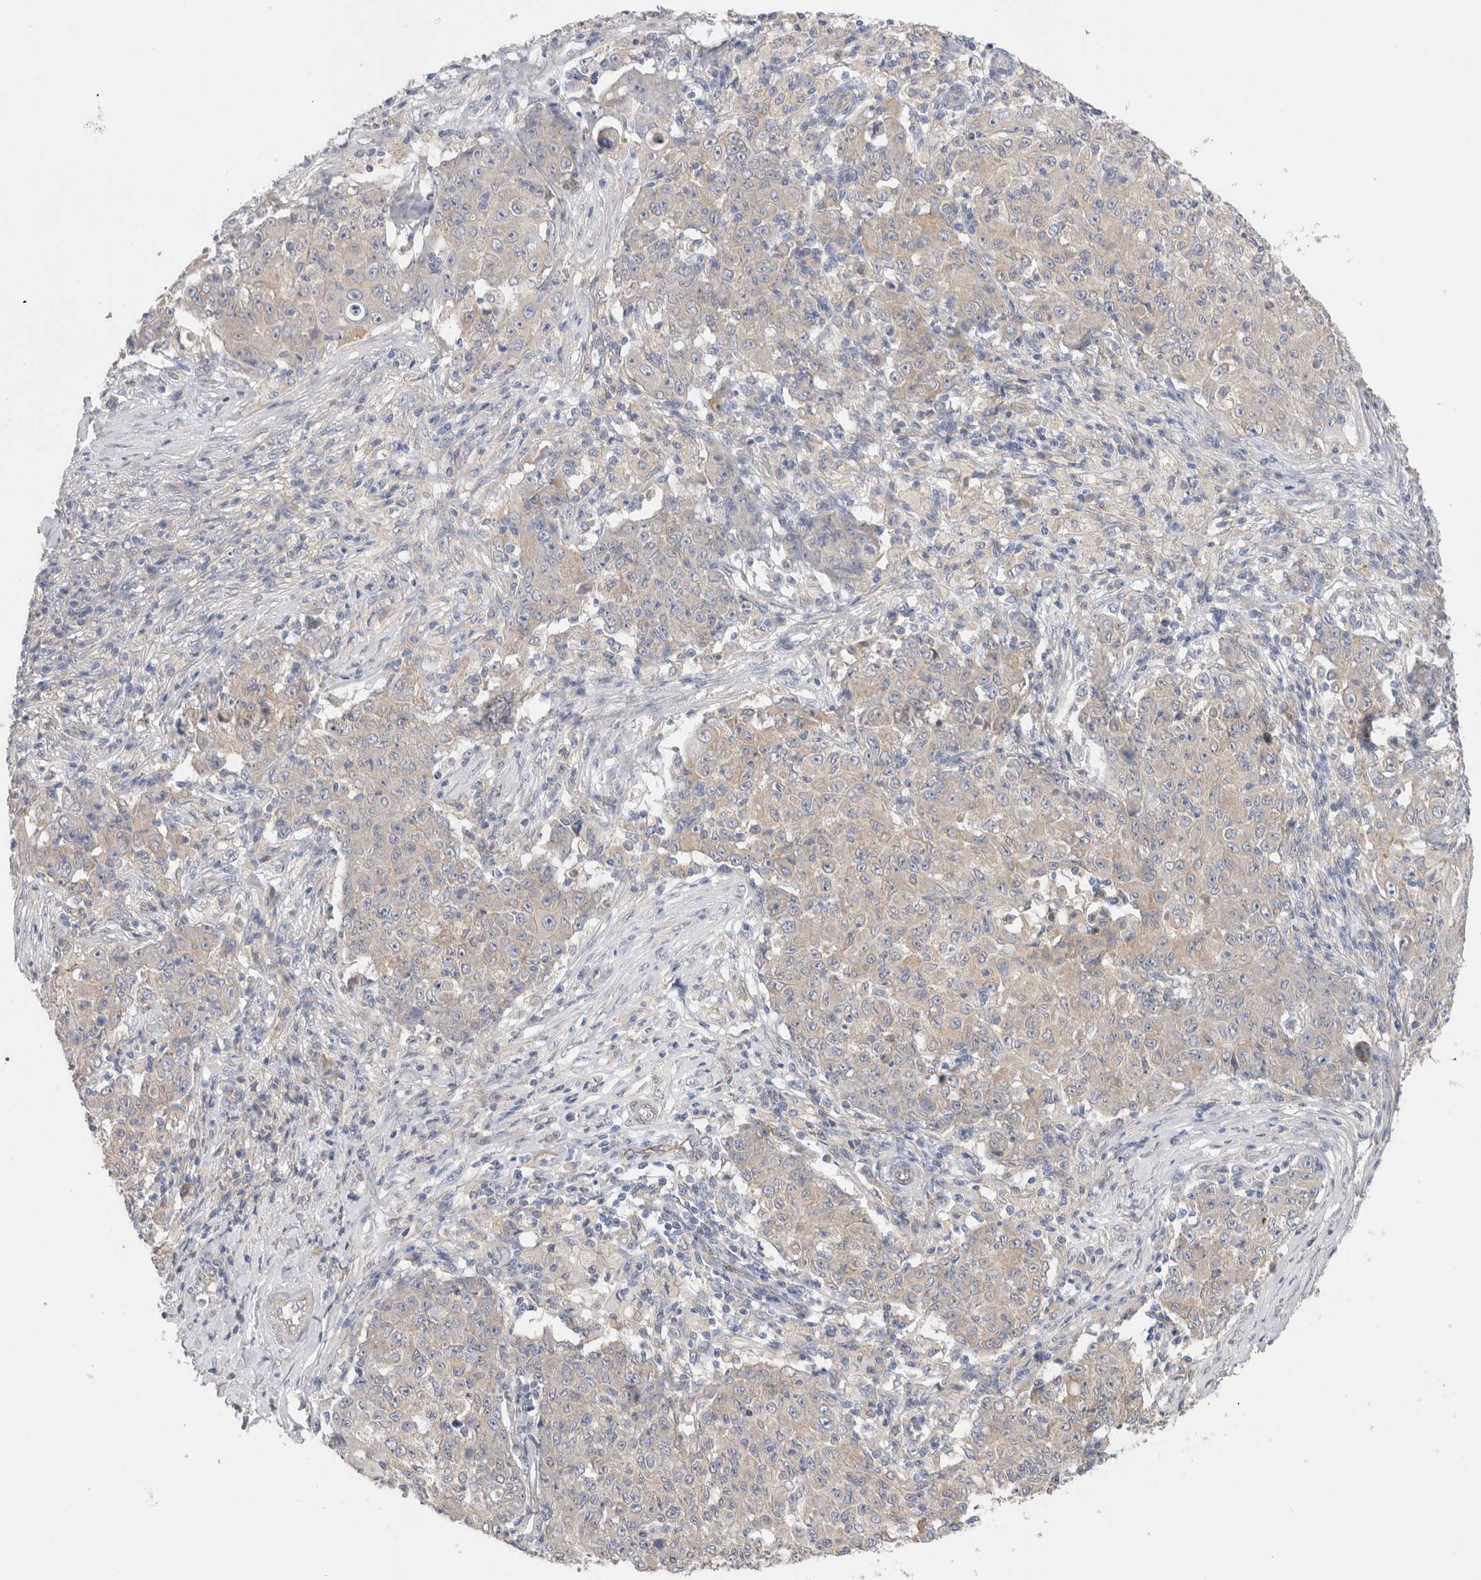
{"staining": {"intensity": "negative", "quantity": "none", "location": "none"}, "tissue": "ovarian cancer", "cell_type": "Tumor cells", "image_type": "cancer", "snomed": [{"axis": "morphology", "description": "Carcinoma, endometroid"}, {"axis": "topography", "description": "Ovary"}], "caption": "High magnification brightfield microscopy of ovarian endometroid carcinoma stained with DAB (brown) and counterstained with hematoxylin (blue): tumor cells show no significant positivity.", "gene": "SGK3", "patient": {"sex": "female", "age": 42}}